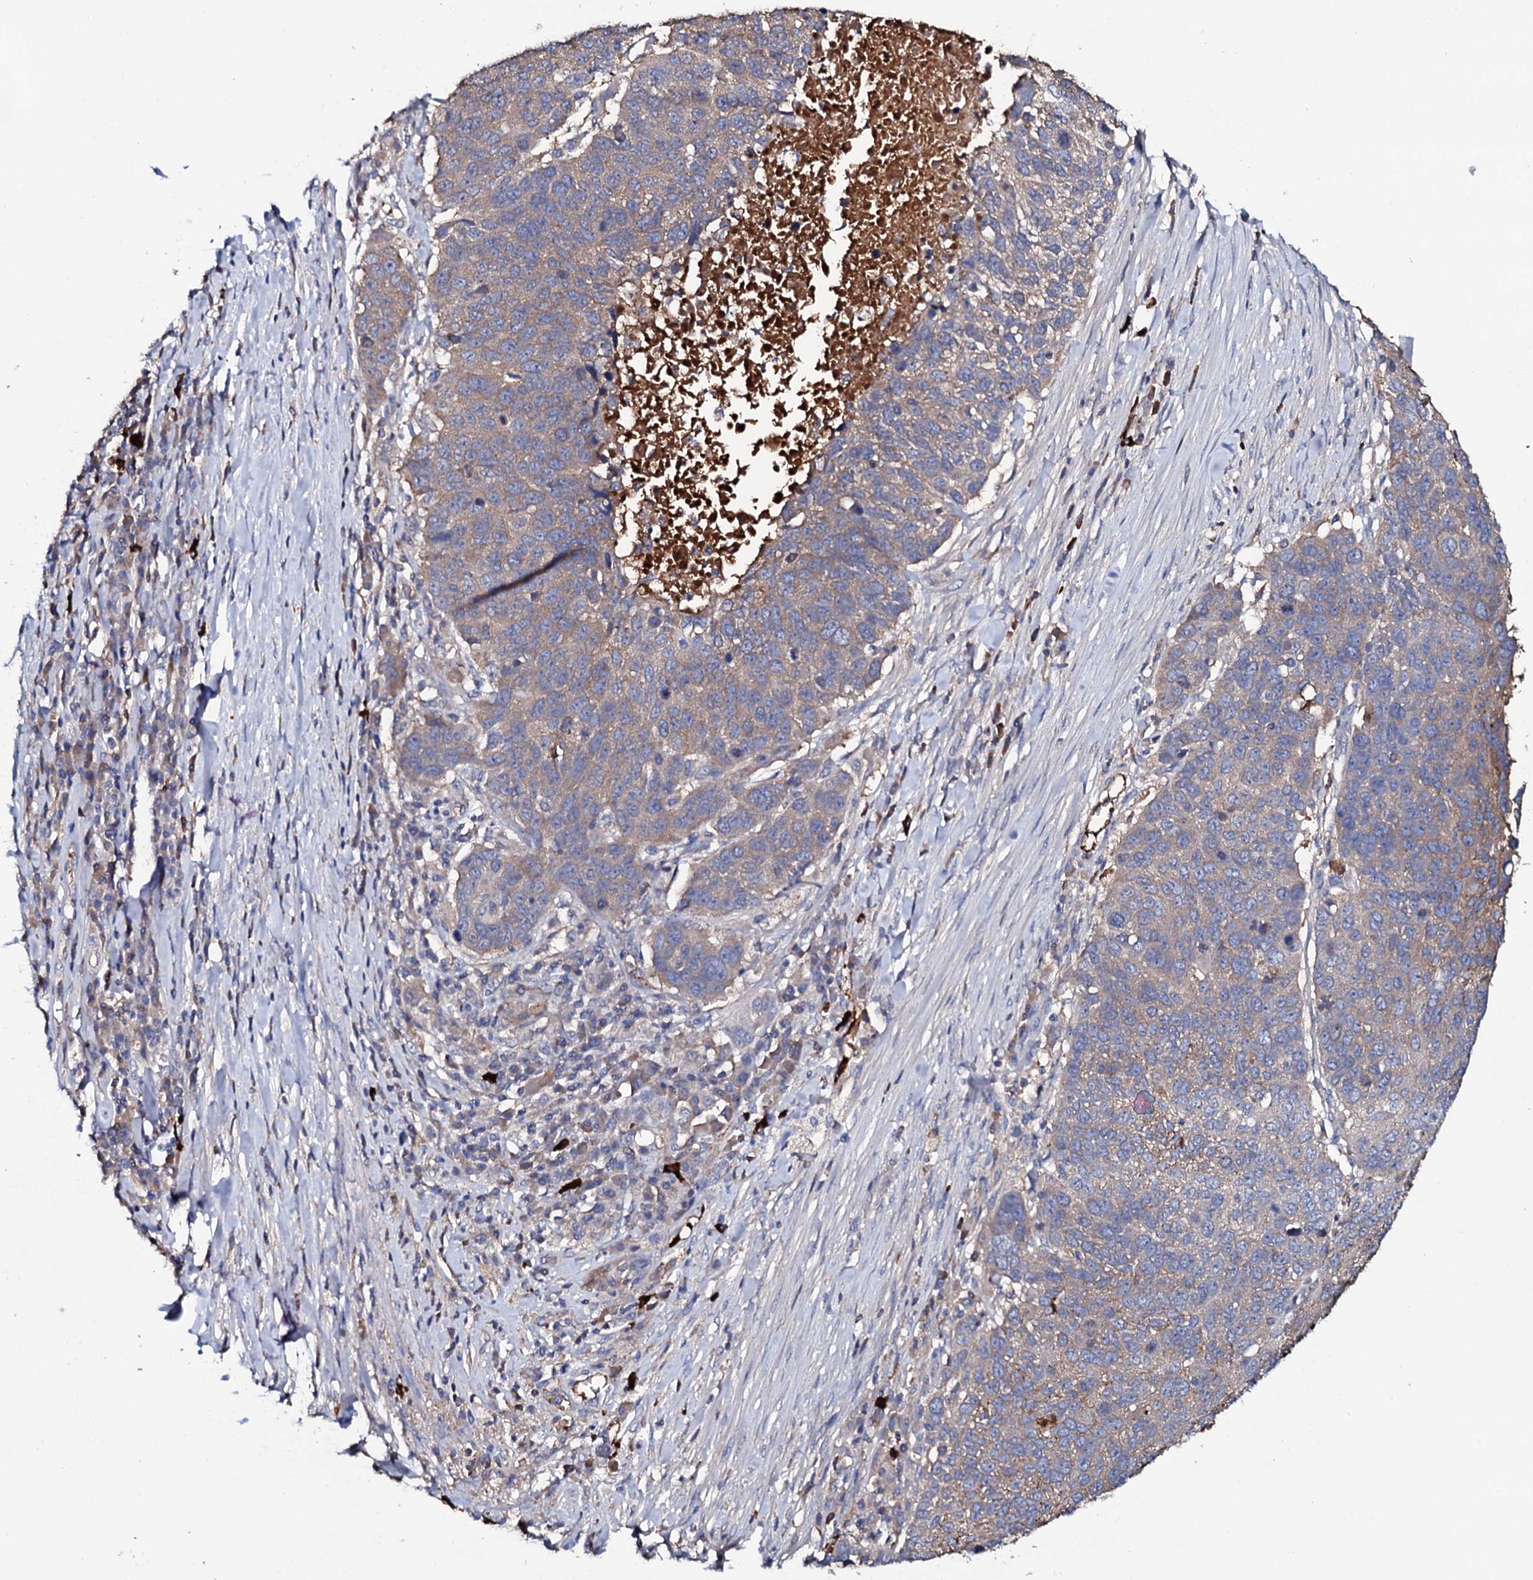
{"staining": {"intensity": "moderate", "quantity": ">75%", "location": "cytoplasmic/membranous"}, "tissue": "lung cancer", "cell_type": "Tumor cells", "image_type": "cancer", "snomed": [{"axis": "morphology", "description": "Normal tissue, NOS"}, {"axis": "morphology", "description": "Squamous cell carcinoma, NOS"}, {"axis": "topography", "description": "Lymph node"}, {"axis": "topography", "description": "Lung"}], "caption": "Lung squamous cell carcinoma stained with IHC reveals moderate cytoplasmic/membranous staining in approximately >75% of tumor cells.", "gene": "TCAF2", "patient": {"sex": "male", "age": 66}}